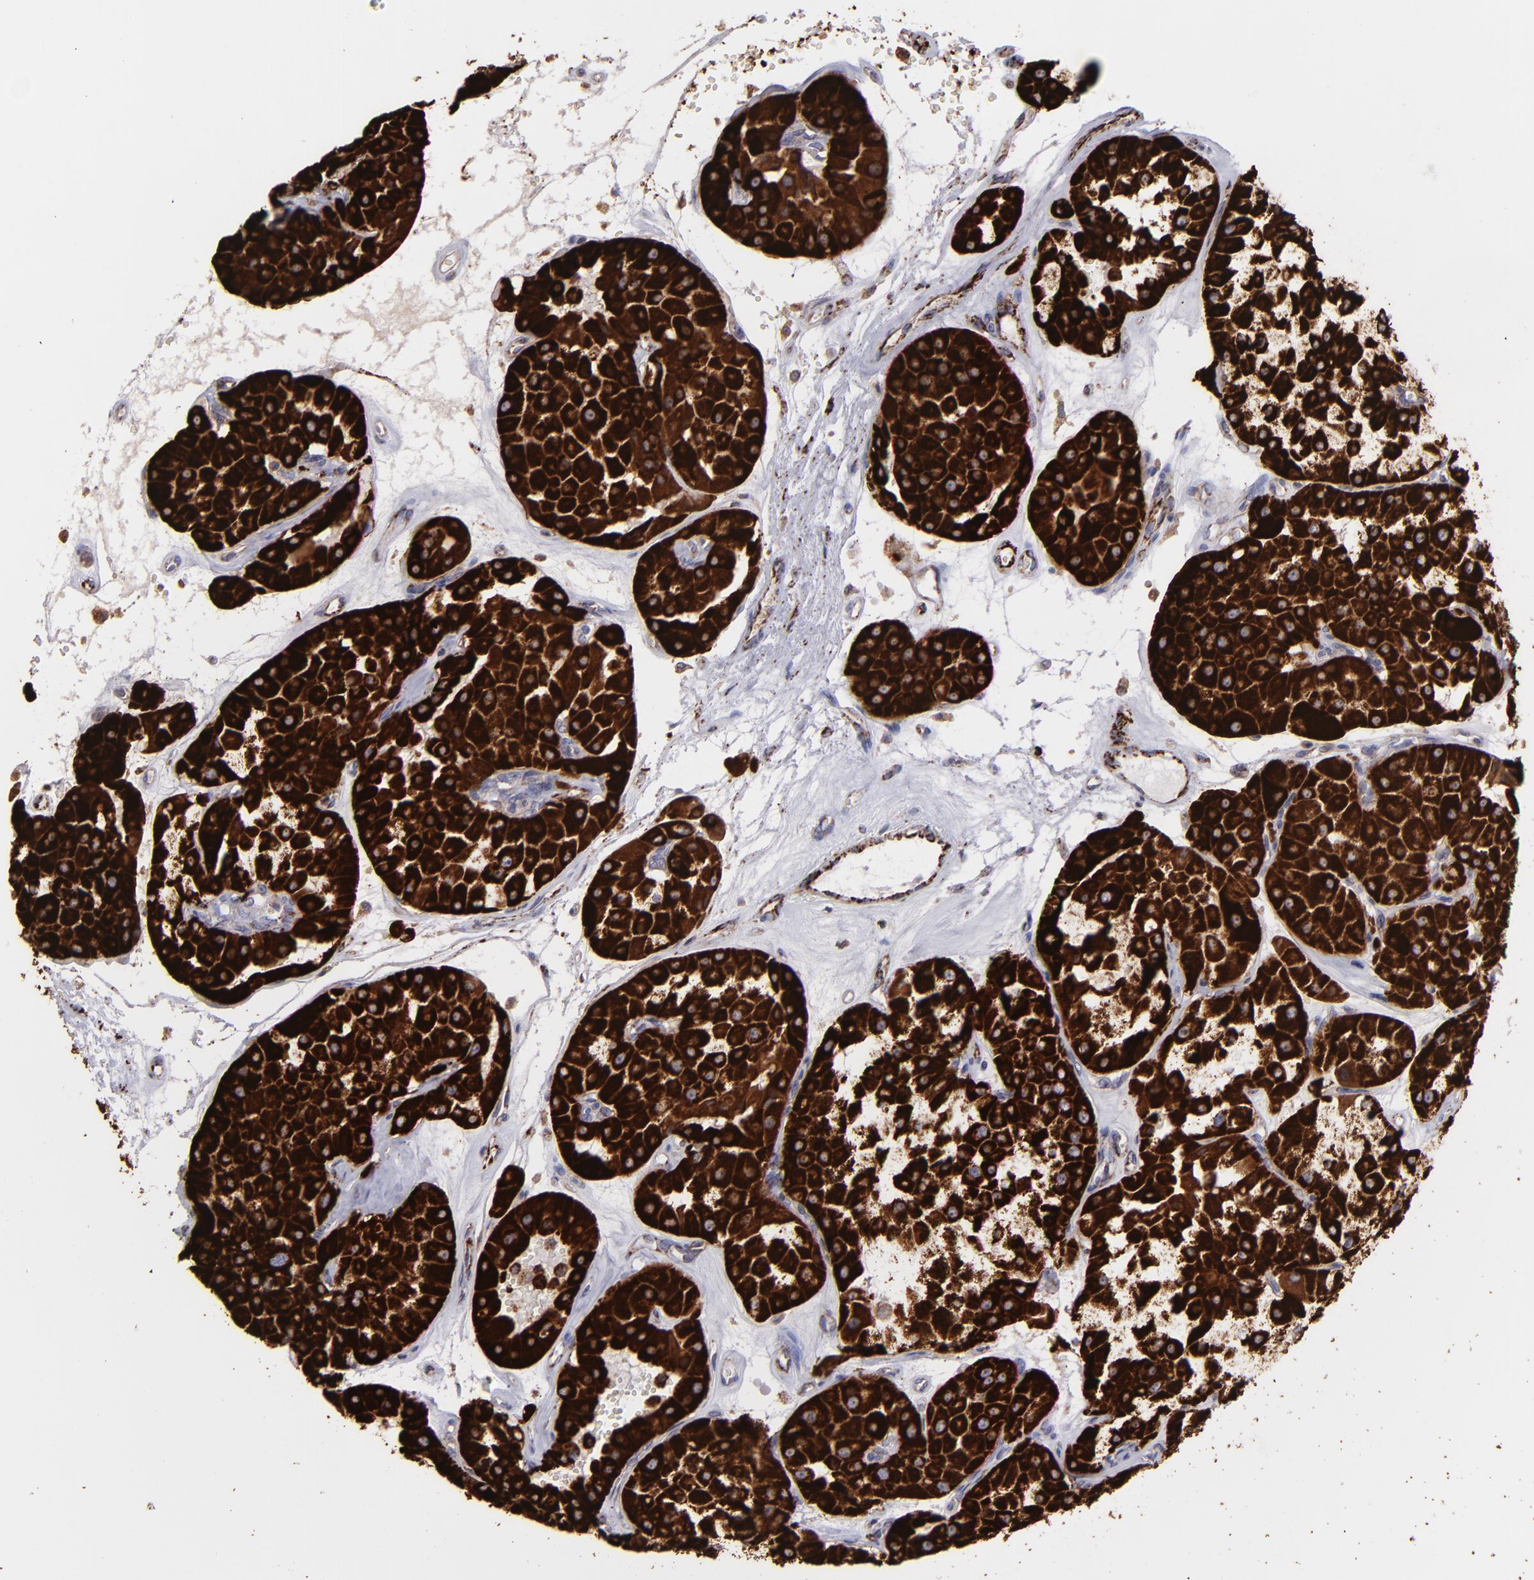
{"staining": {"intensity": "strong", "quantity": ">75%", "location": "cytoplasmic/membranous"}, "tissue": "renal cancer", "cell_type": "Tumor cells", "image_type": "cancer", "snomed": [{"axis": "morphology", "description": "Adenocarcinoma, uncertain malignant potential"}, {"axis": "topography", "description": "Kidney"}], "caption": "Renal cancer was stained to show a protein in brown. There is high levels of strong cytoplasmic/membranous positivity in approximately >75% of tumor cells.", "gene": "MAOB", "patient": {"sex": "male", "age": 63}}